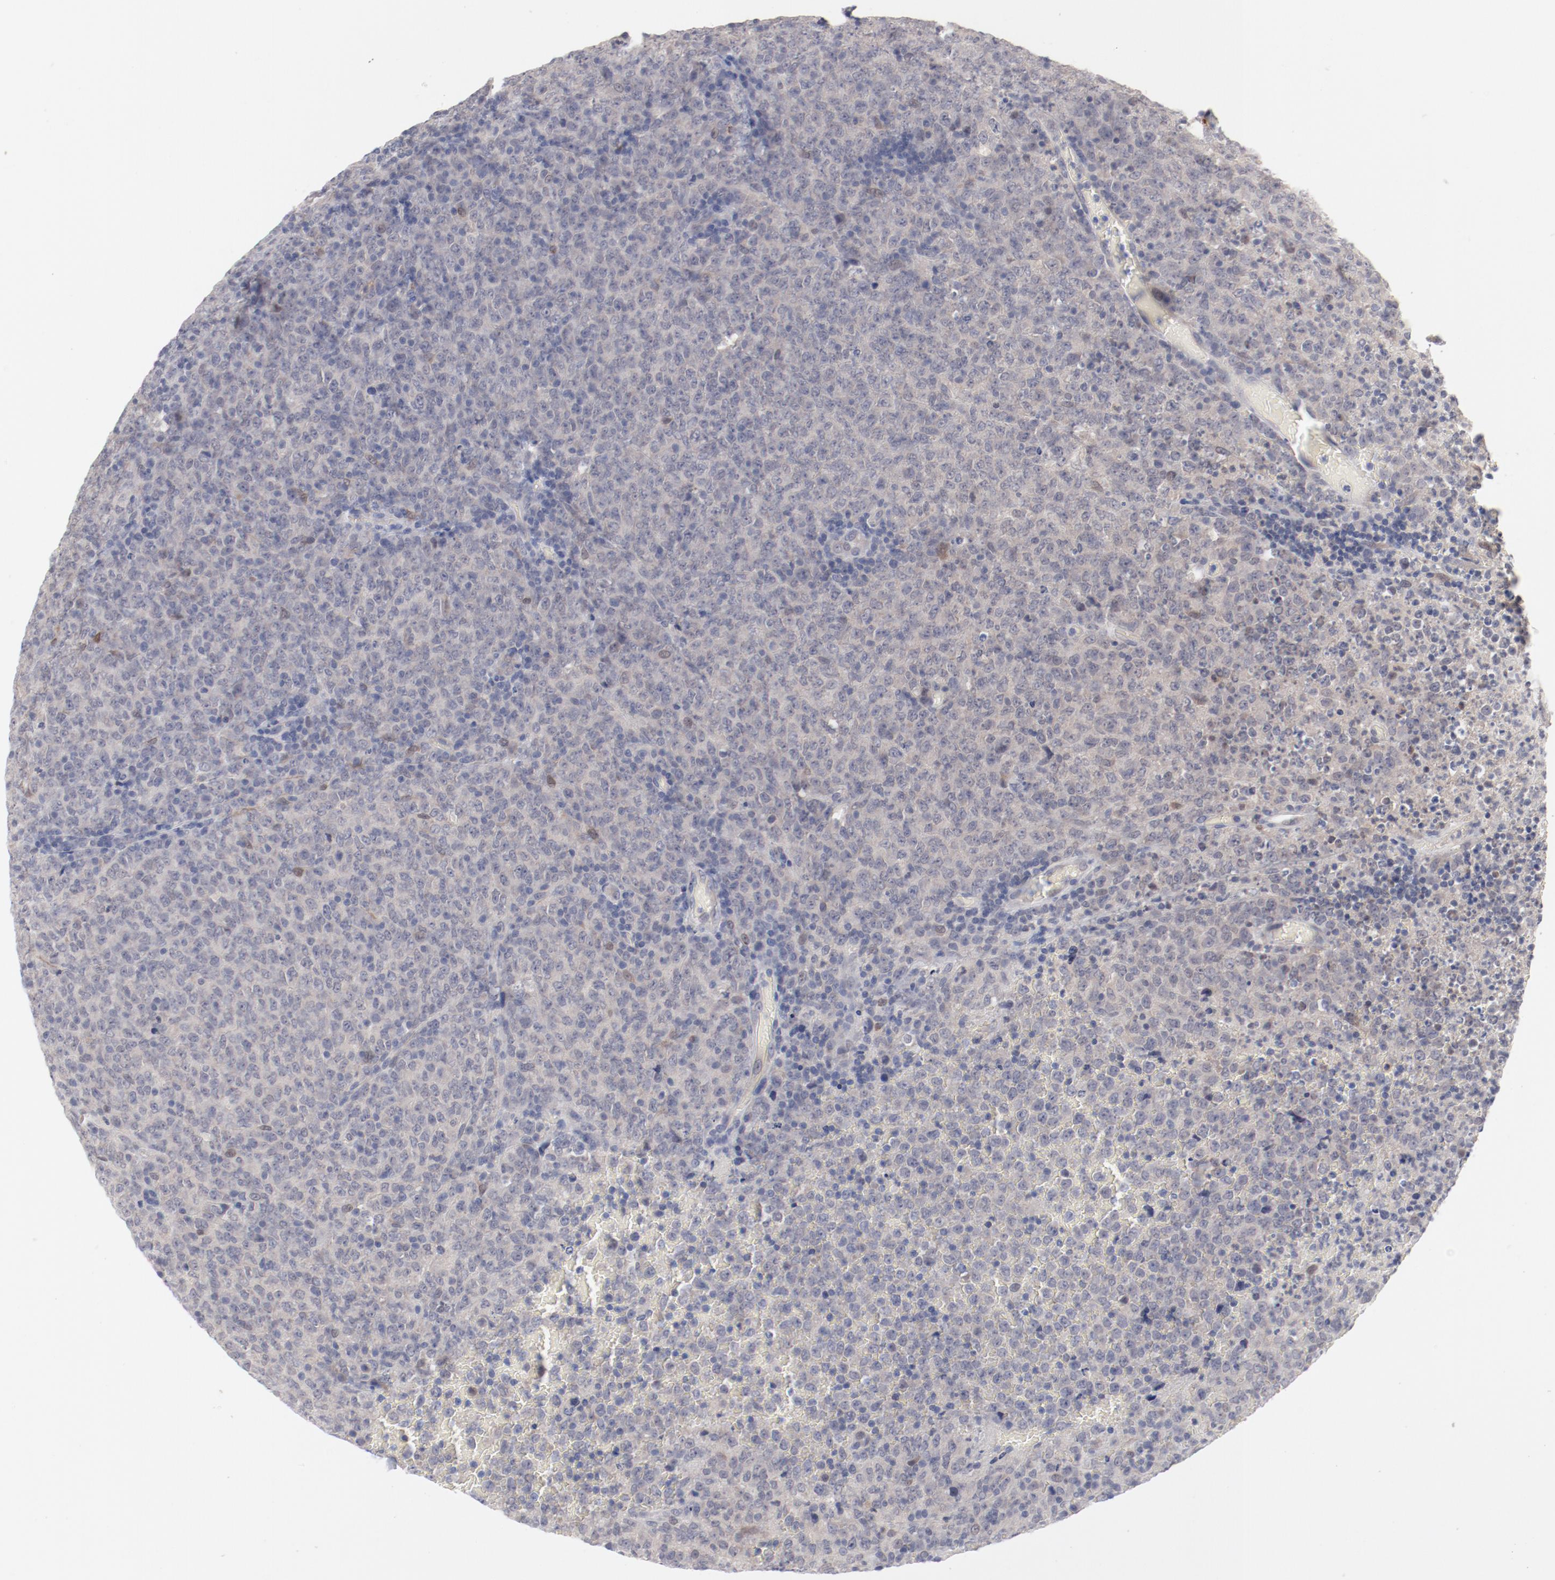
{"staining": {"intensity": "negative", "quantity": "none", "location": "none"}, "tissue": "lymphoma", "cell_type": "Tumor cells", "image_type": "cancer", "snomed": [{"axis": "morphology", "description": "Malignant lymphoma, non-Hodgkin's type, High grade"}, {"axis": "topography", "description": "Tonsil"}], "caption": "A high-resolution image shows immunohistochemistry staining of malignant lymphoma, non-Hodgkin's type (high-grade), which exhibits no significant staining in tumor cells.", "gene": "SH3BGR", "patient": {"sex": "female", "age": 36}}